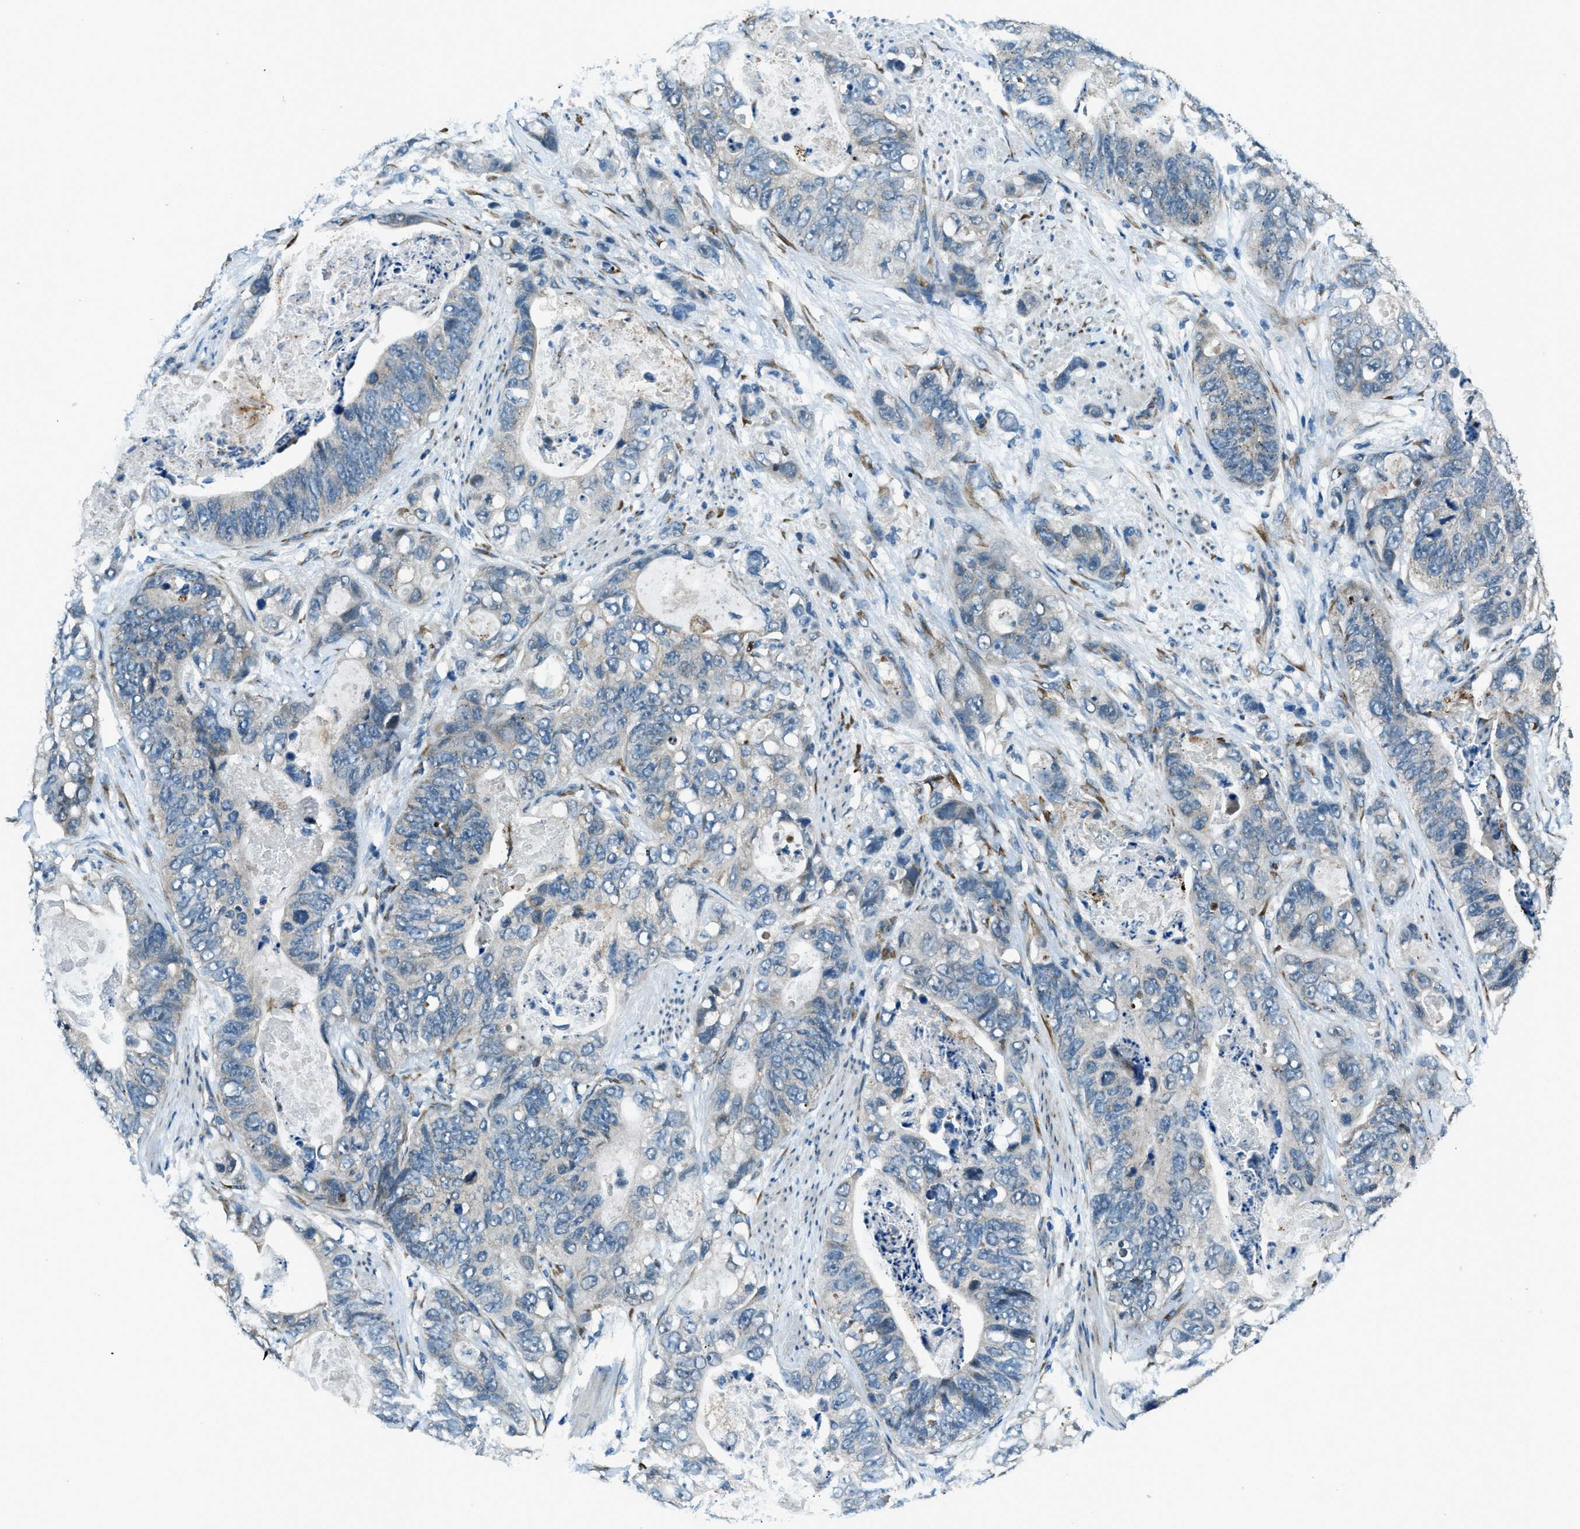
{"staining": {"intensity": "negative", "quantity": "none", "location": "none"}, "tissue": "stomach cancer", "cell_type": "Tumor cells", "image_type": "cancer", "snomed": [{"axis": "morphology", "description": "Adenocarcinoma, NOS"}, {"axis": "topography", "description": "Stomach"}], "caption": "IHC histopathology image of human adenocarcinoma (stomach) stained for a protein (brown), which reveals no staining in tumor cells.", "gene": "GINM1", "patient": {"sex": "female", "age": 89}}